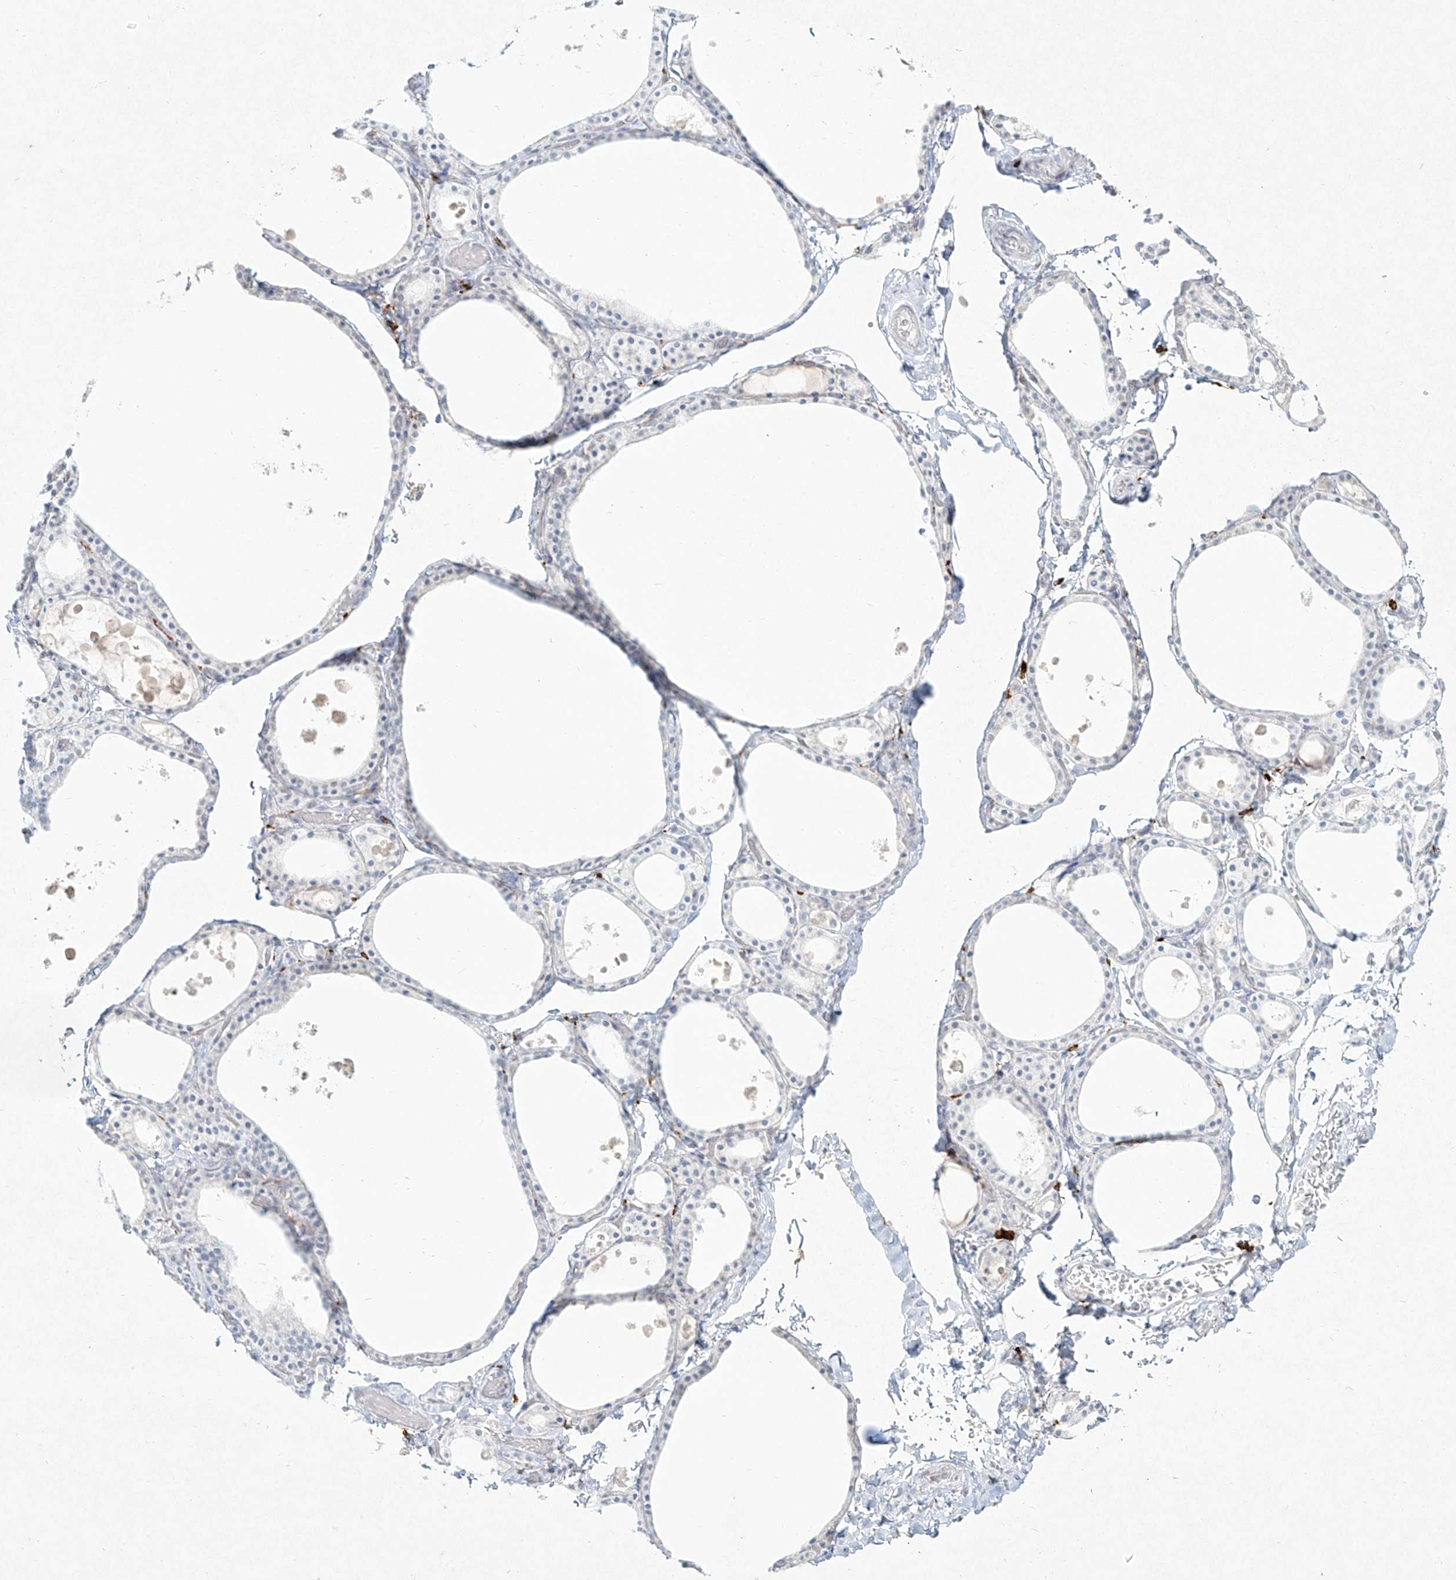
{"staining": {"intensity": "negative", "quantity": "none", "location": "none"}, "tissue": "thyroid gland", "cell_type": "Glandular cells", "image_type": "normal", "snomed": [{"axis": "morphology", "description": "Normal tissue, NOS"}, {"axis": "topography", "description": "Thyroid gland"}], "caption": "Thyroid gland was stained to show a protein in brown. There is no significant positivity in glandular cells. The staining is performed using DAB (3,3'-diaminobenzidine) brown chromogen with nuclei counter-stained in using hematoxylin.", "gene": "CD209", "patient": {"sex": "male", "age": 56}}